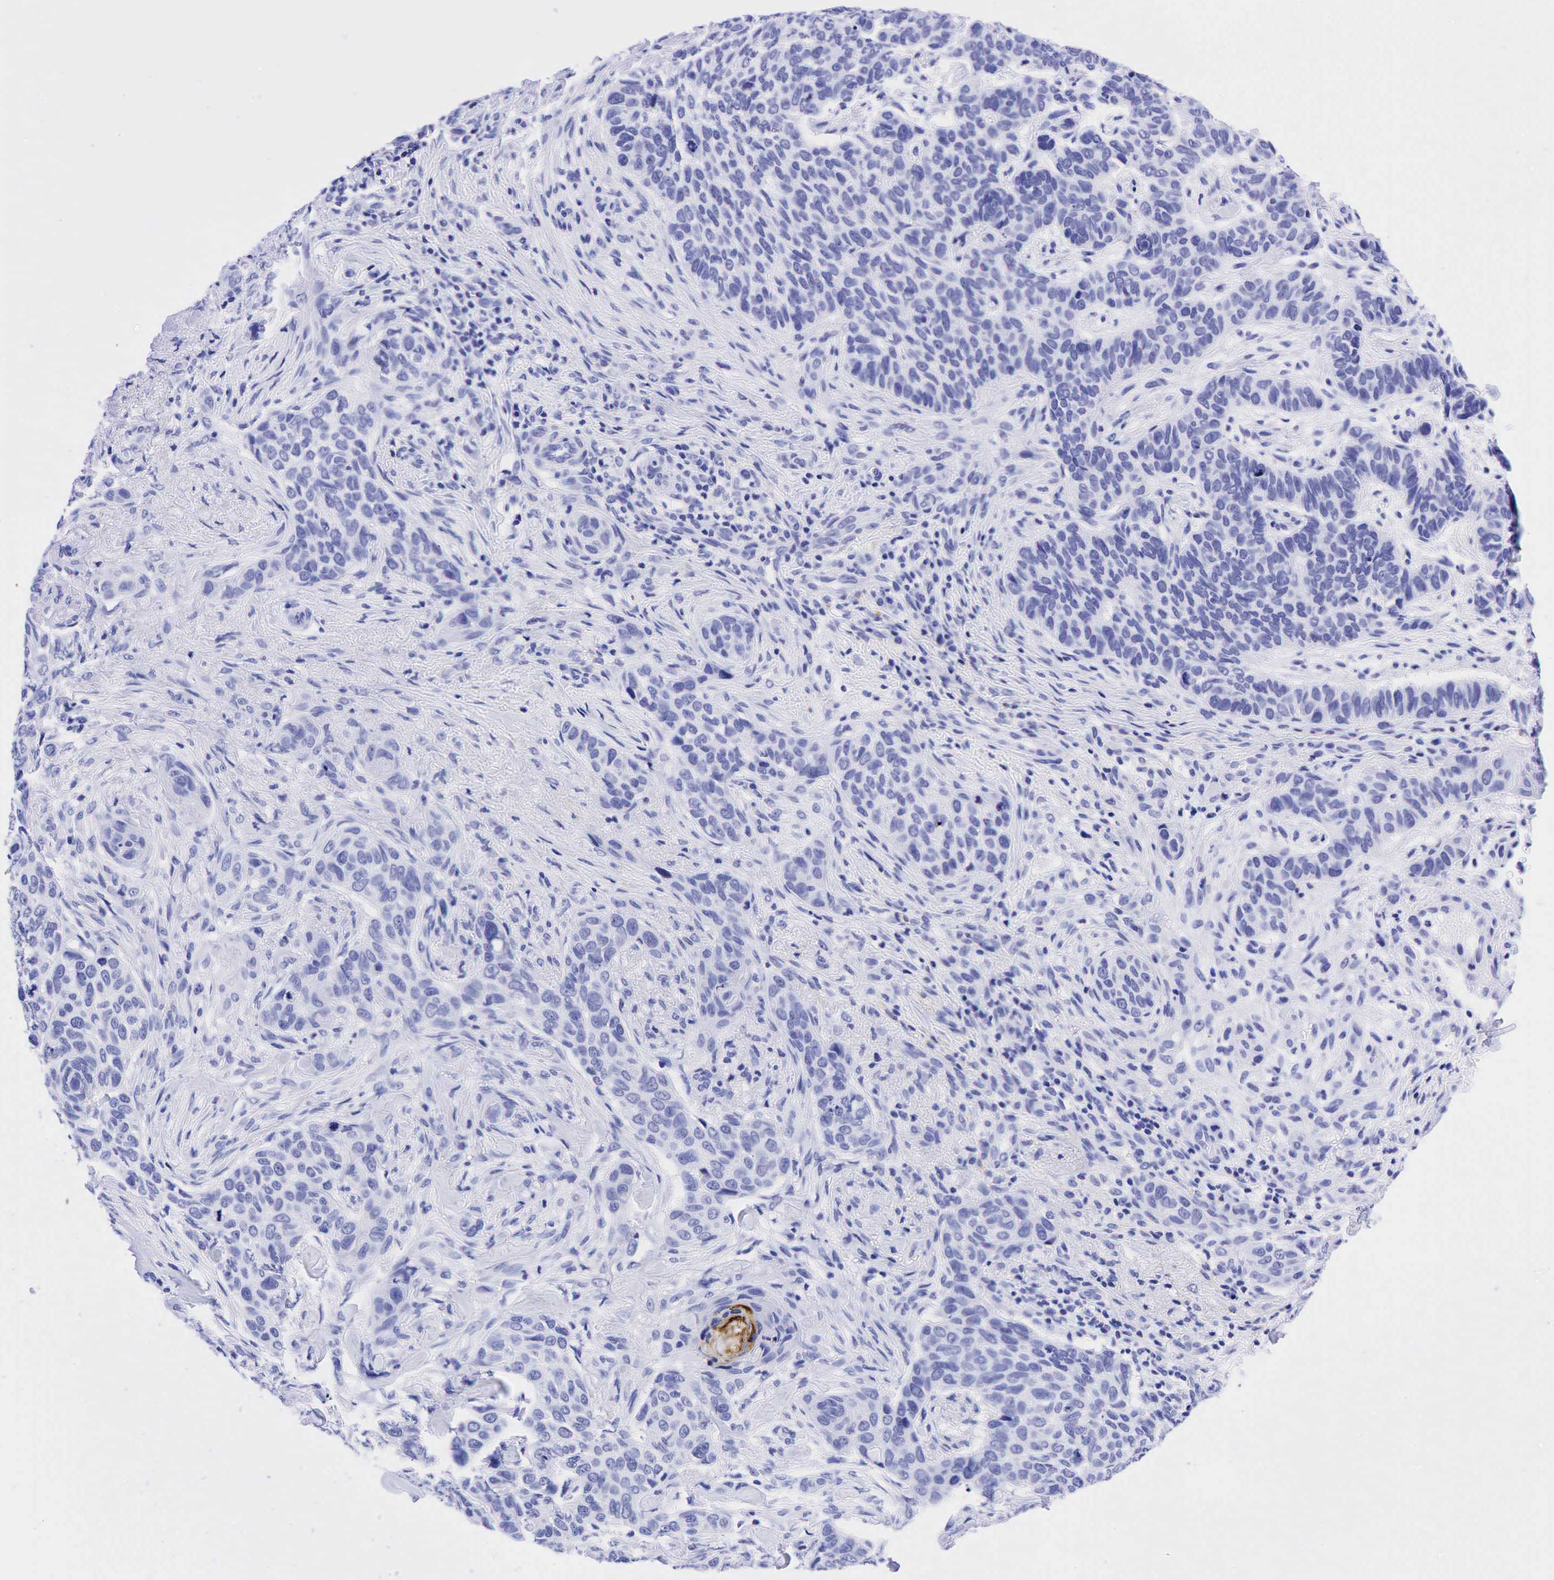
{"staining": {"intensity": "negative", "quantity": "none", "location": "none"}, "tissue": "skin cancer", "cell_type": "Tumor cells", "image_type": "cancer", "snomed": [{"axis": "morphology", "description": "Normal tissue, NOS"}, {"axis": "morphology", "description": "Basal cell carcinoma"}, {"axis": "topography", "description": "Skin"}], "caption": "A photomicrograph of human basal cell carcinoma (skin) is negative for staining in tumor cells.", "gene": "CEACAM5", "patient": {"sex": "male", "age": 81}}